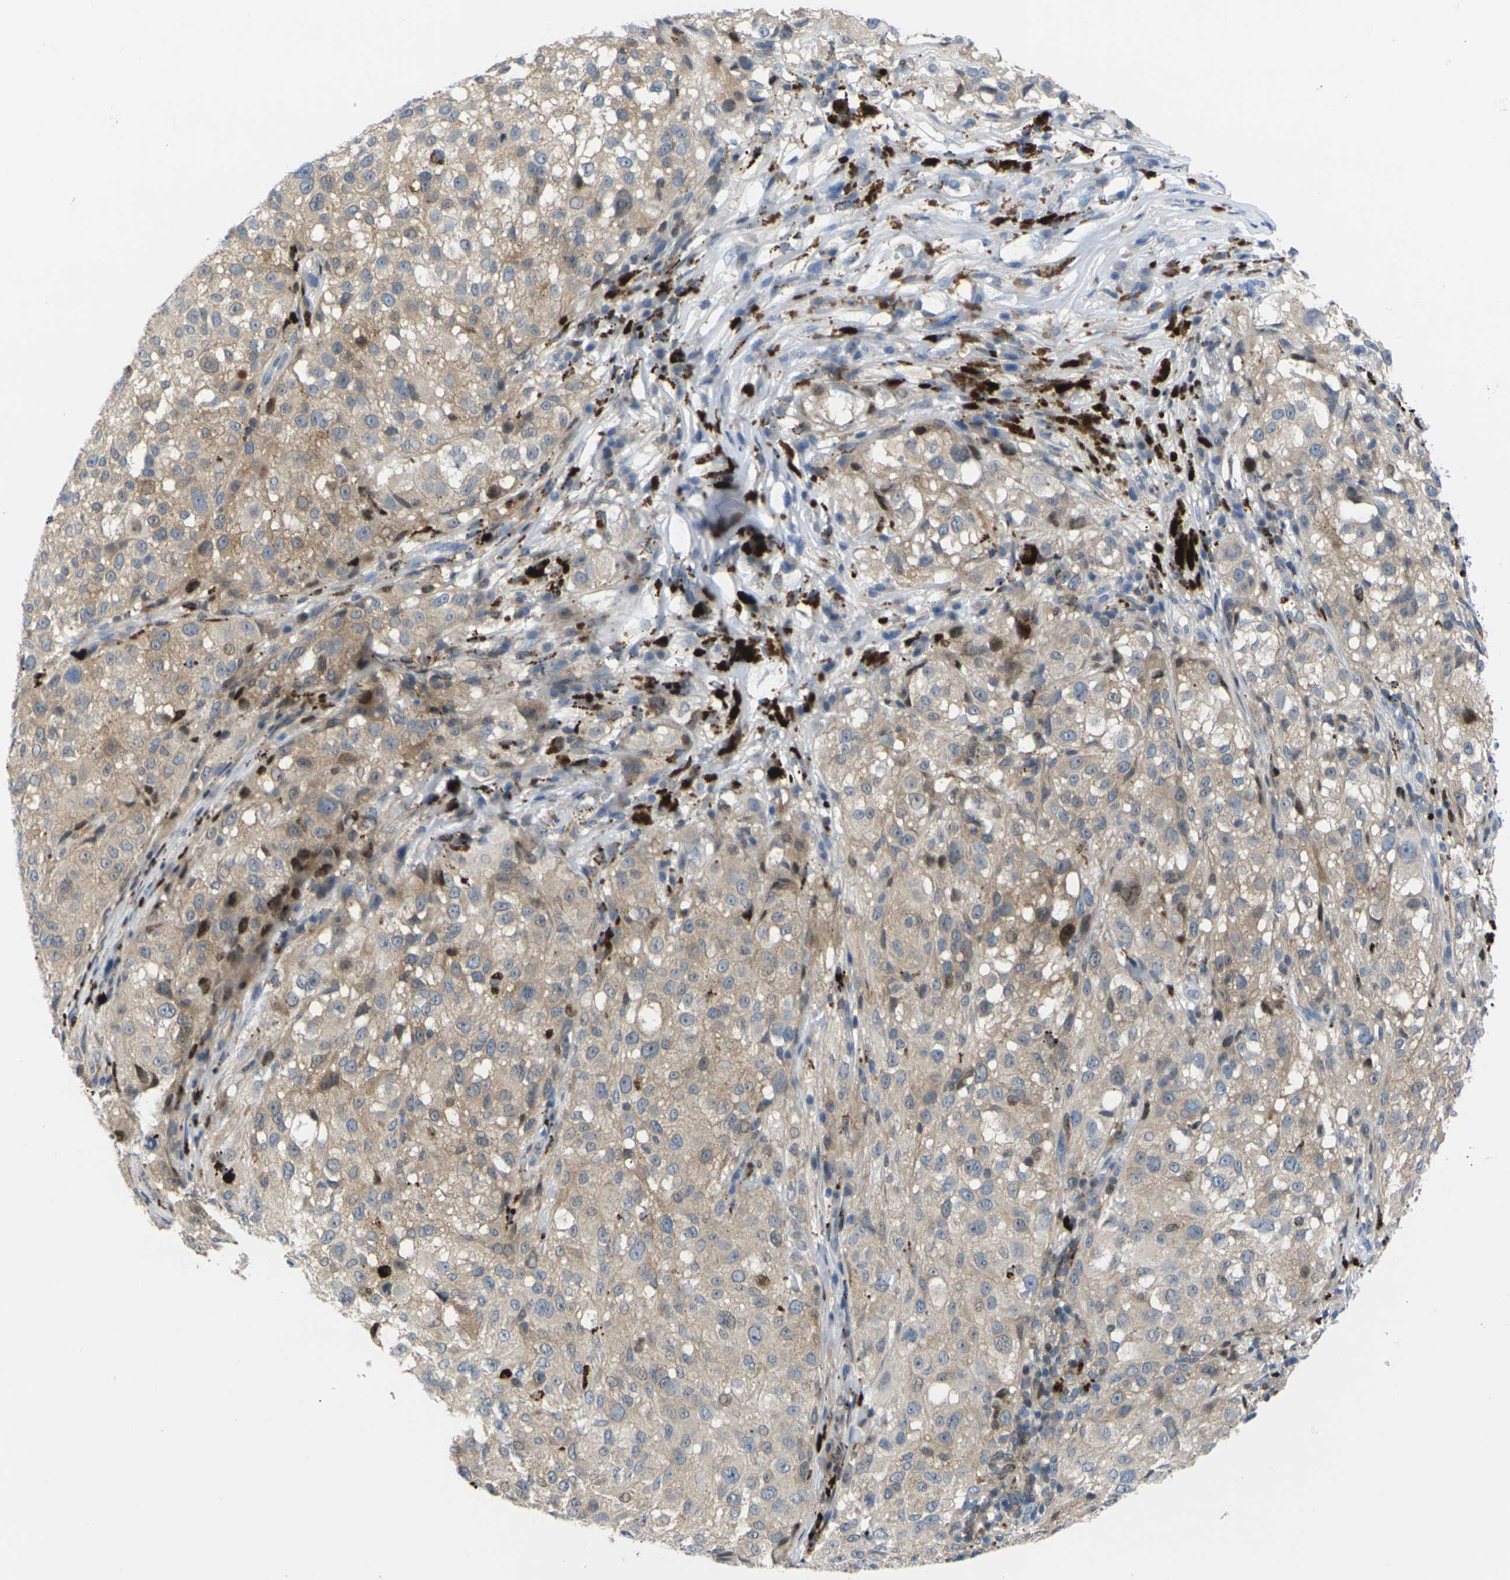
{"staining": {"intensity": "moderate", "quantity": ">75%", "location": "cytoplasmic/membranous,nuclear"}, "tissue": "melanoma", "cell_type": "Tumor cells", "image_type": "cancer", "snomed": [{"axis": "morphology", "description": "Necrosis, NOS"}, {"axis": "morphology", "description": "Malignant melanoma, NOS"}, {"axis": "topography", "description": "Skin"}], "caption": "This is a micrograph of IHC staining of melanoma, which shows moderate expression in the cytoplasmic/membranous and nuclear of tumor cells.", "gene": "RPS6KA3", "patient": {"sex": "female", "age": 87}}